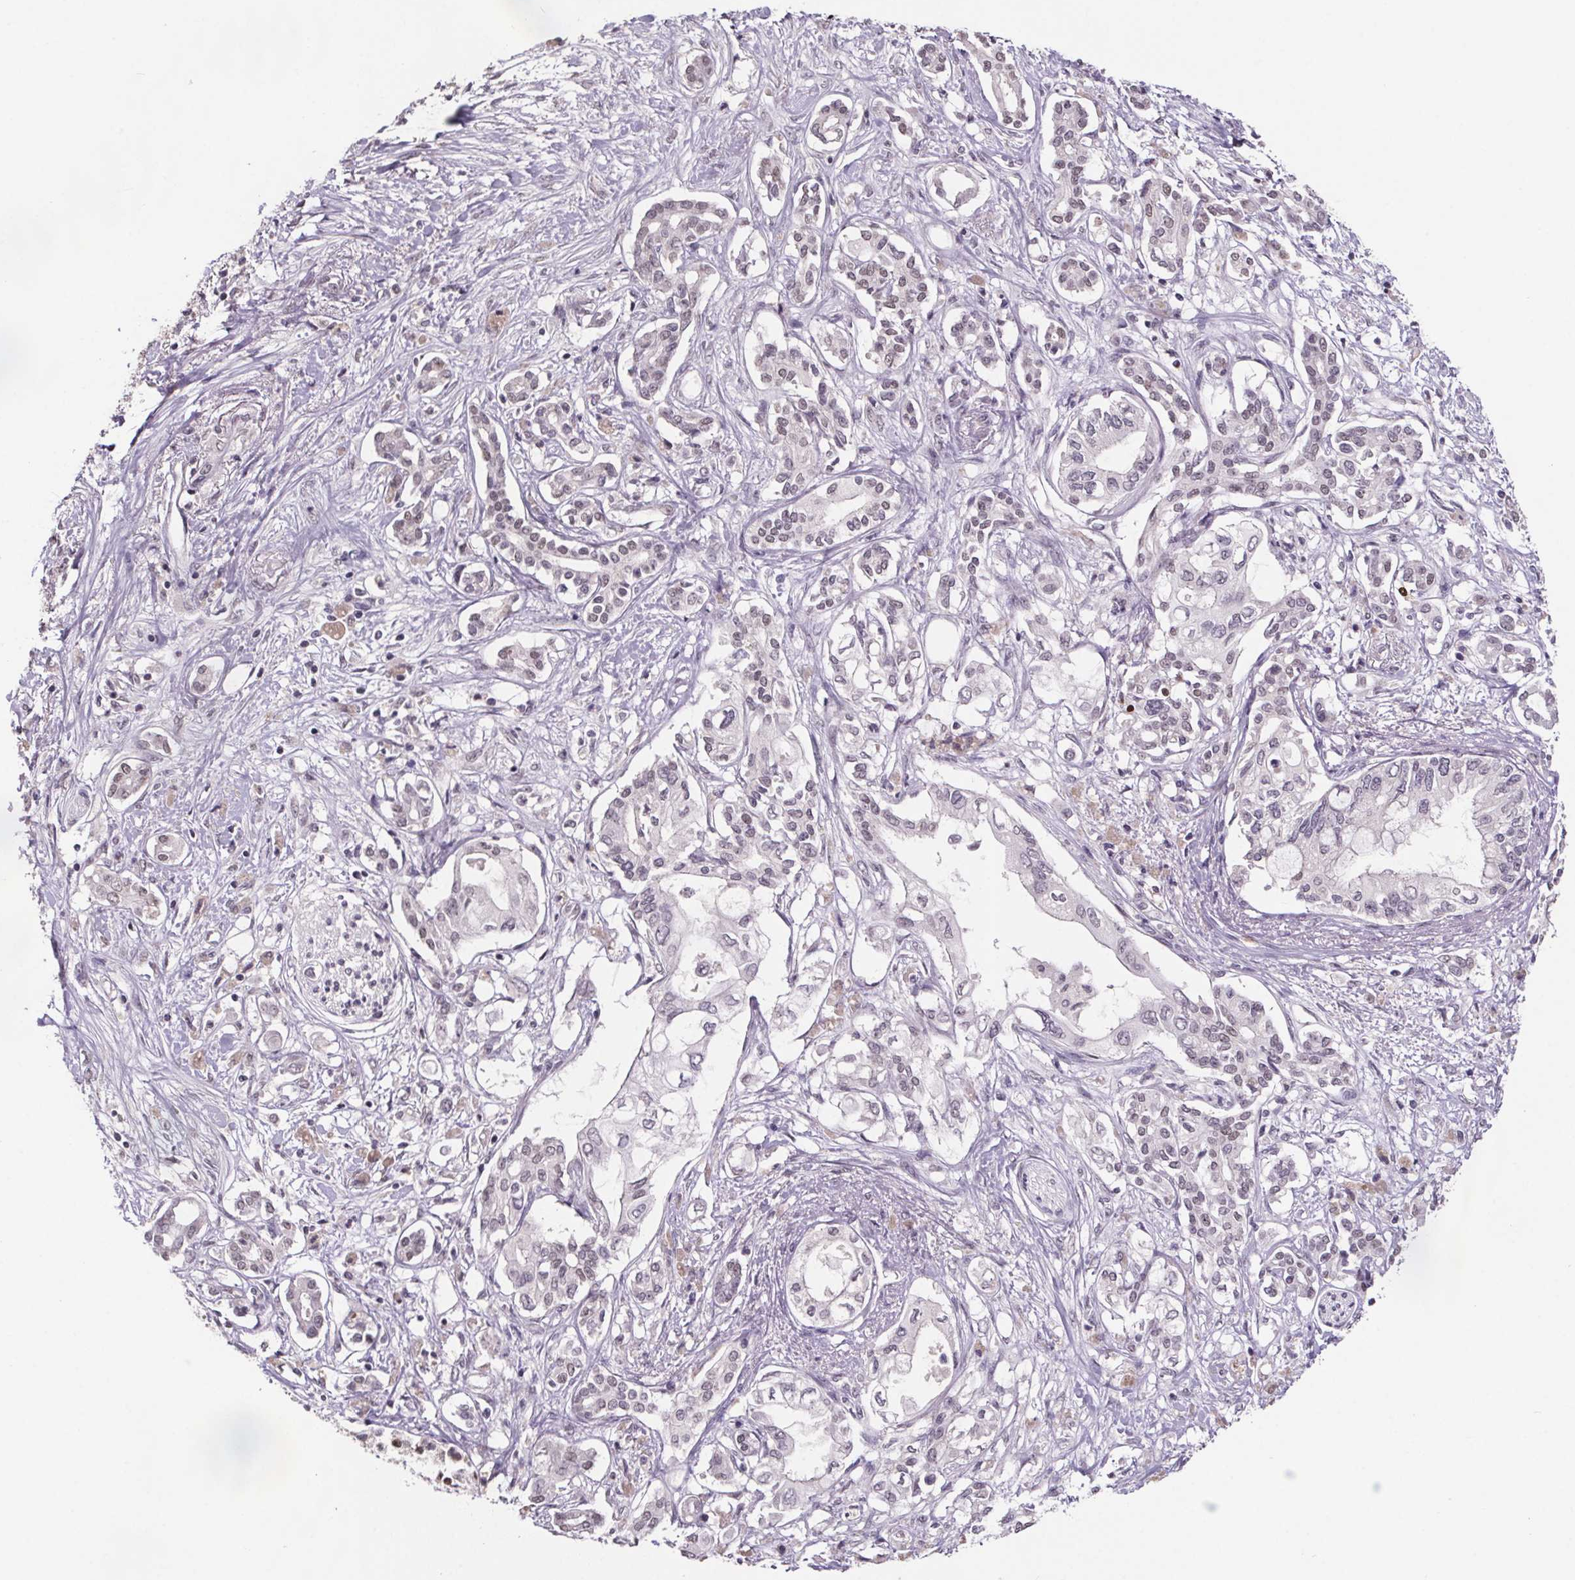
{"staining": {"intensity": "negative", "quantity": "none", "location": "none"}, "tissue": "pancreatic cancer", "cell_type": "Tumor cells", "image_type": "cancer", "snomed": [{"axis": "morphology", "description": "Adenocarcinoma, NOS"}, {"axis": "topography", "description": "Pancreas"}], "caption": "Immunohistochemistry of pancreatic adenocarcinoma displays no expression in tumor cells.", "gene": "NKX6-1", "patient": {"sex": "female", "age": 63}}